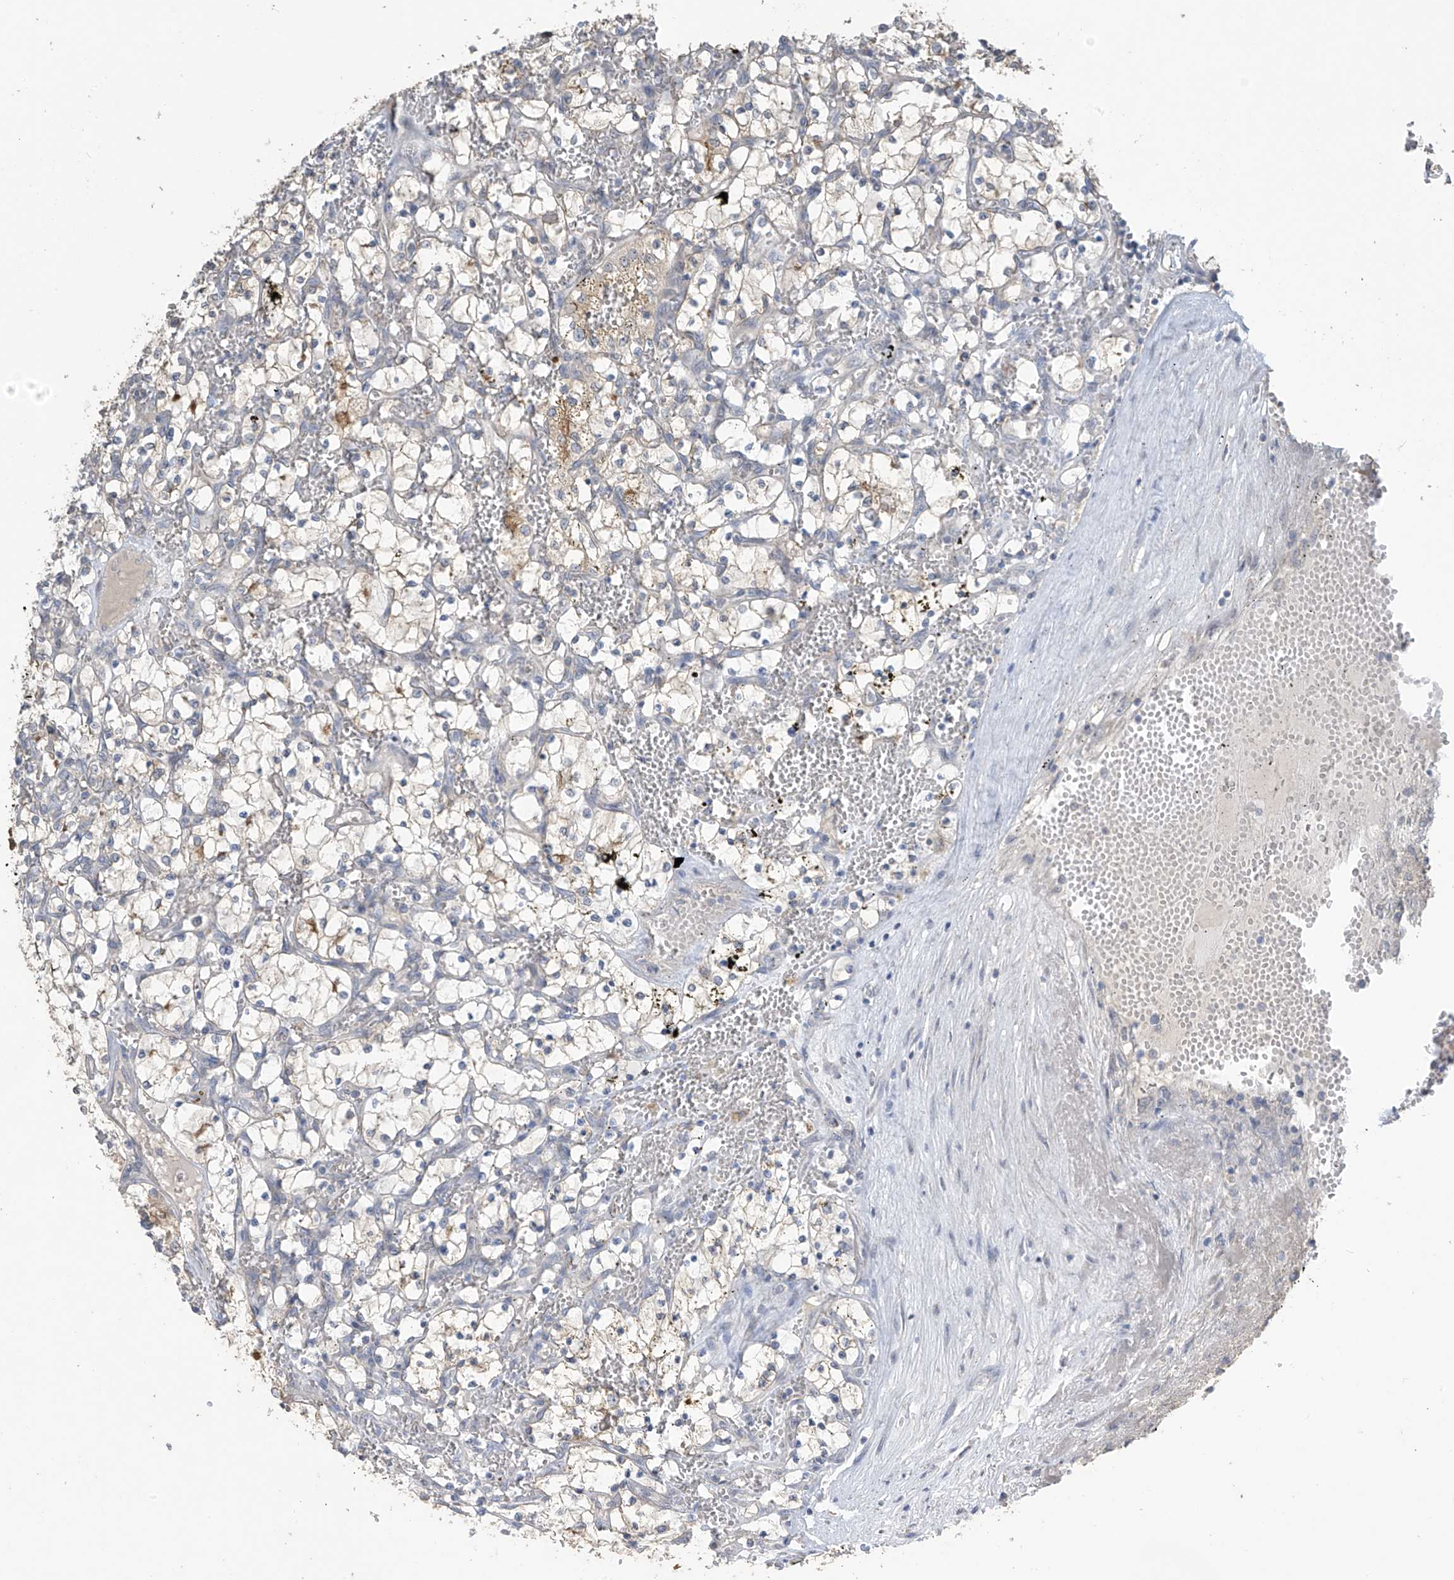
{"staining": {"intensity": "weak", "quantity": "<25%", "location": "cytoplasmic/membranous"}, "tissue": "renal cancer", "cell_type": "Tumor cells", "image_type": "cancer", "snomed": [{"axis": "morphology", "description": "Adenocarcinoma, NOS"}, {"axis": "topography", "description": "Kidney"}], "caption": "Renal cancer (adenocarcinoma) stained for a protein using IHC exhibits no expression tumor cells.", "gene": "SLFN14", "patient": {"sex": "female", "age": 69}}